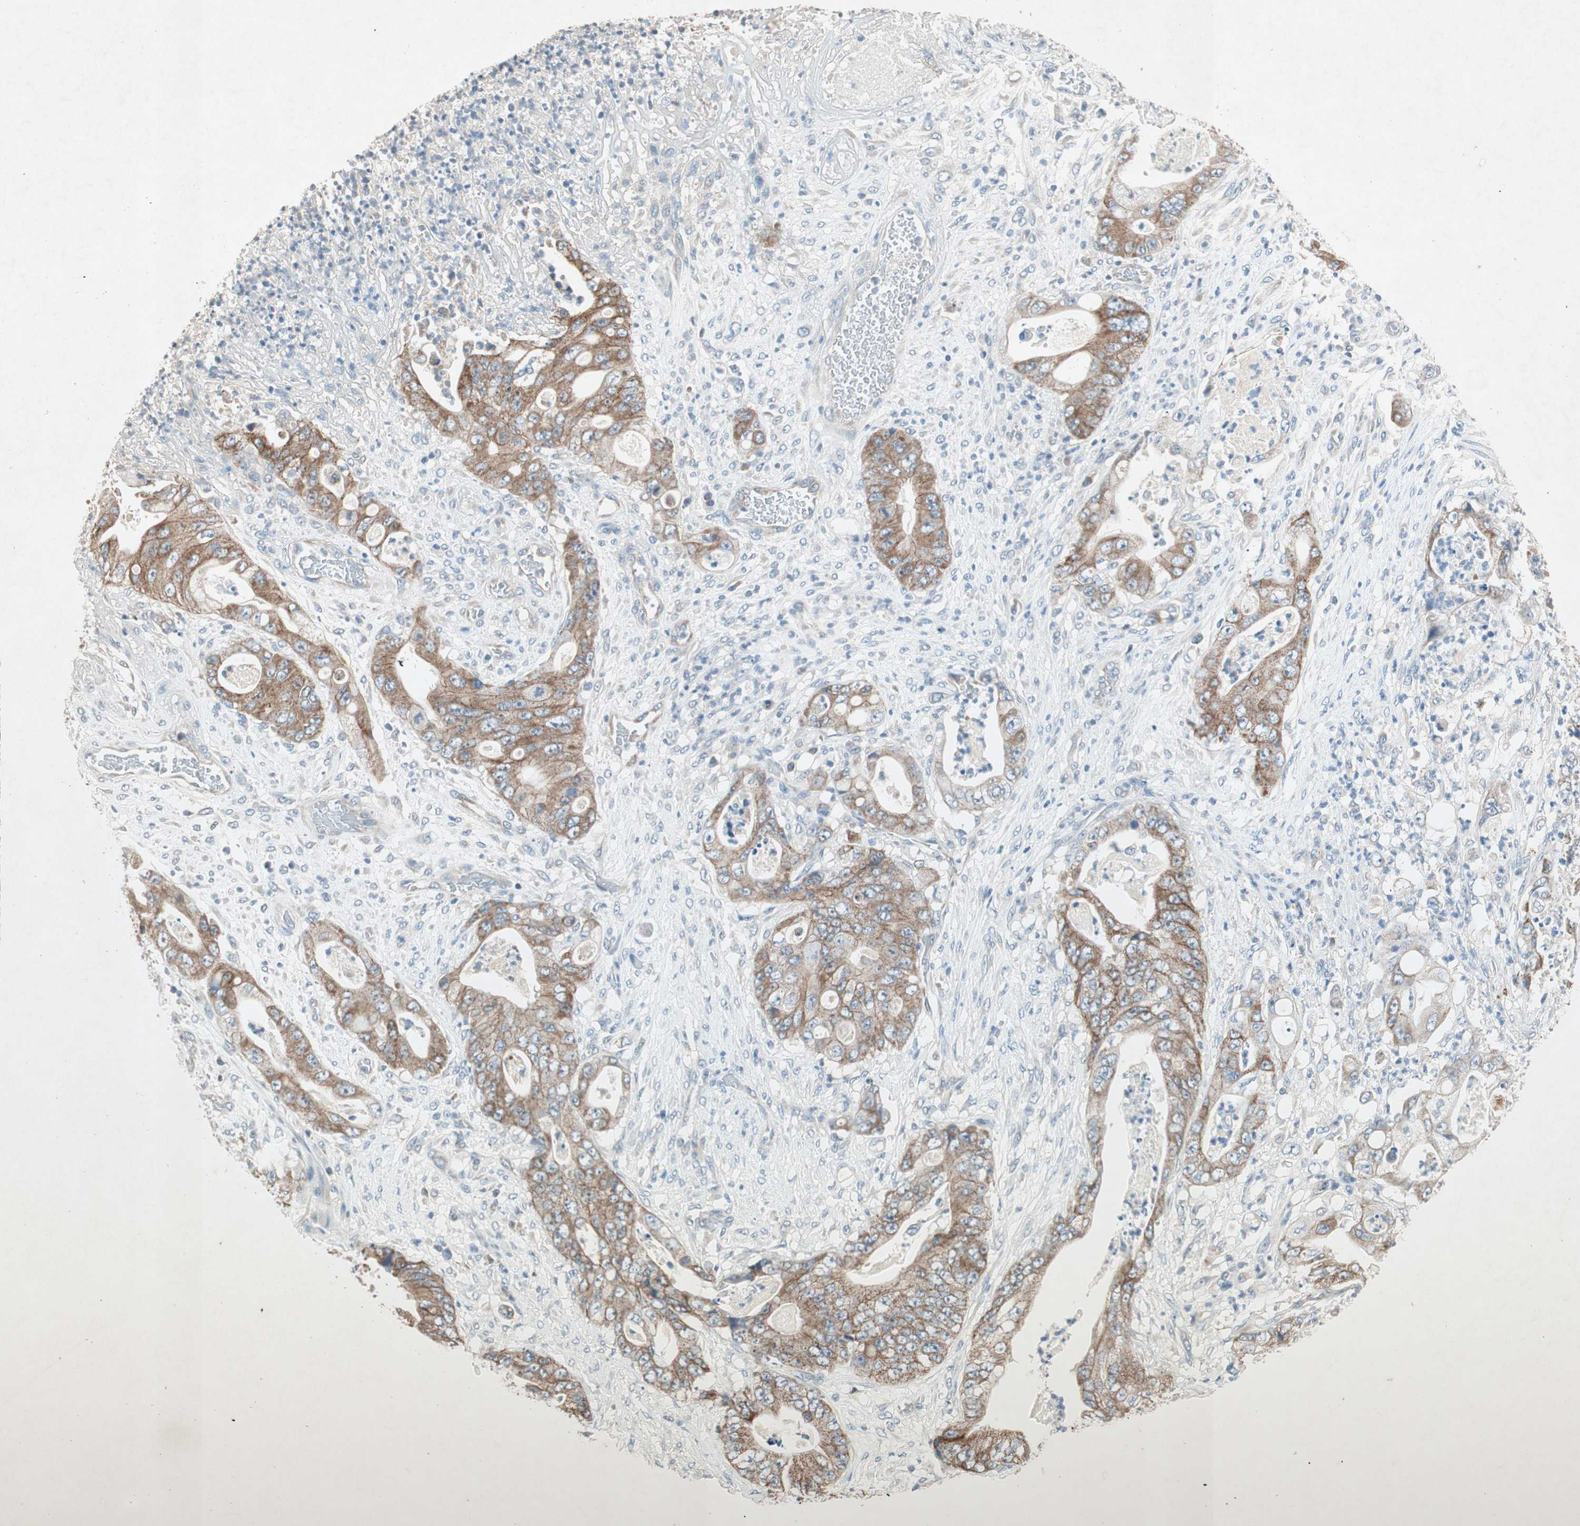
{"staining": {"intensity": "moderate", "quantity": ">75%", "location": "cytoplasmic/membranous"}, "tissue": "stomach cancer", "cell_type": "Tumor cells", "image_type": "cancer", "snomed": [{"axis": "morphology", "description": "Adenocarcinoma, NOS"}, {"axis": "topography", "description": "Stomach"}], "caption": "Stomach cancer stained with IHC reveals moderate cytoplasmic/membranous expression in about >75% of tumor cells.", "gene": "NKAIN1", "patient": {"sex": "female", "age": 73}}